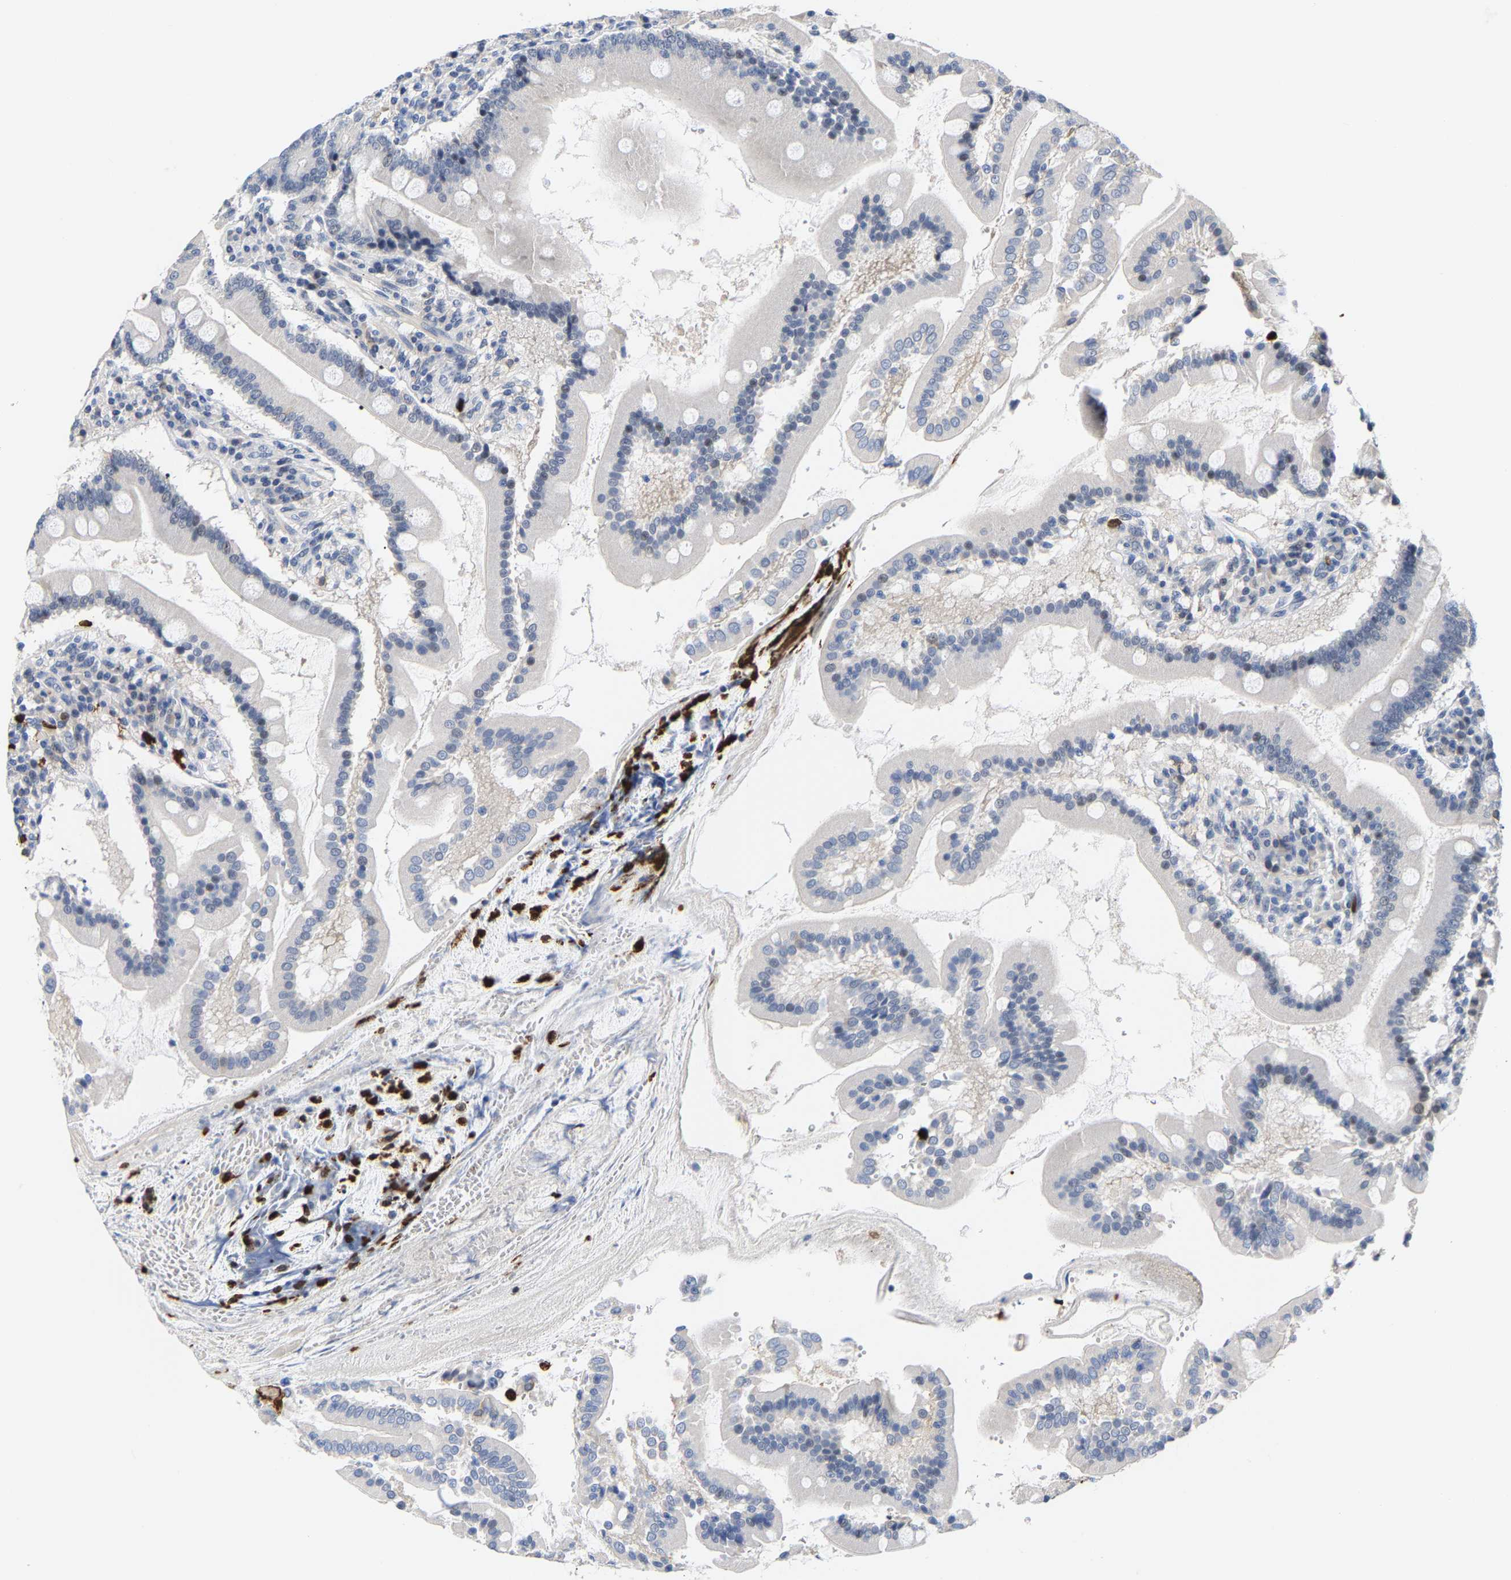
{"staining": {"intensity": "weak", "quantity": "<25%", "location": "cytoplasmic/membranous"}, "tissue": "duodenum", "cell_type": "Glandular cells", "image_type": "normal", "snomed": [{"axis": "morphology", "description": "Normal tissue, NOS"}, {"axis": "topography", "description": "Duodenum"}], "caption": "Photomicrograph shows no significant protein positivity in glandular cells of benign duodenum. (IHC, brightfield microscopy, high magnification).", "gene": "TDRD7", "patient": {"sex": "male", "age": 50}}